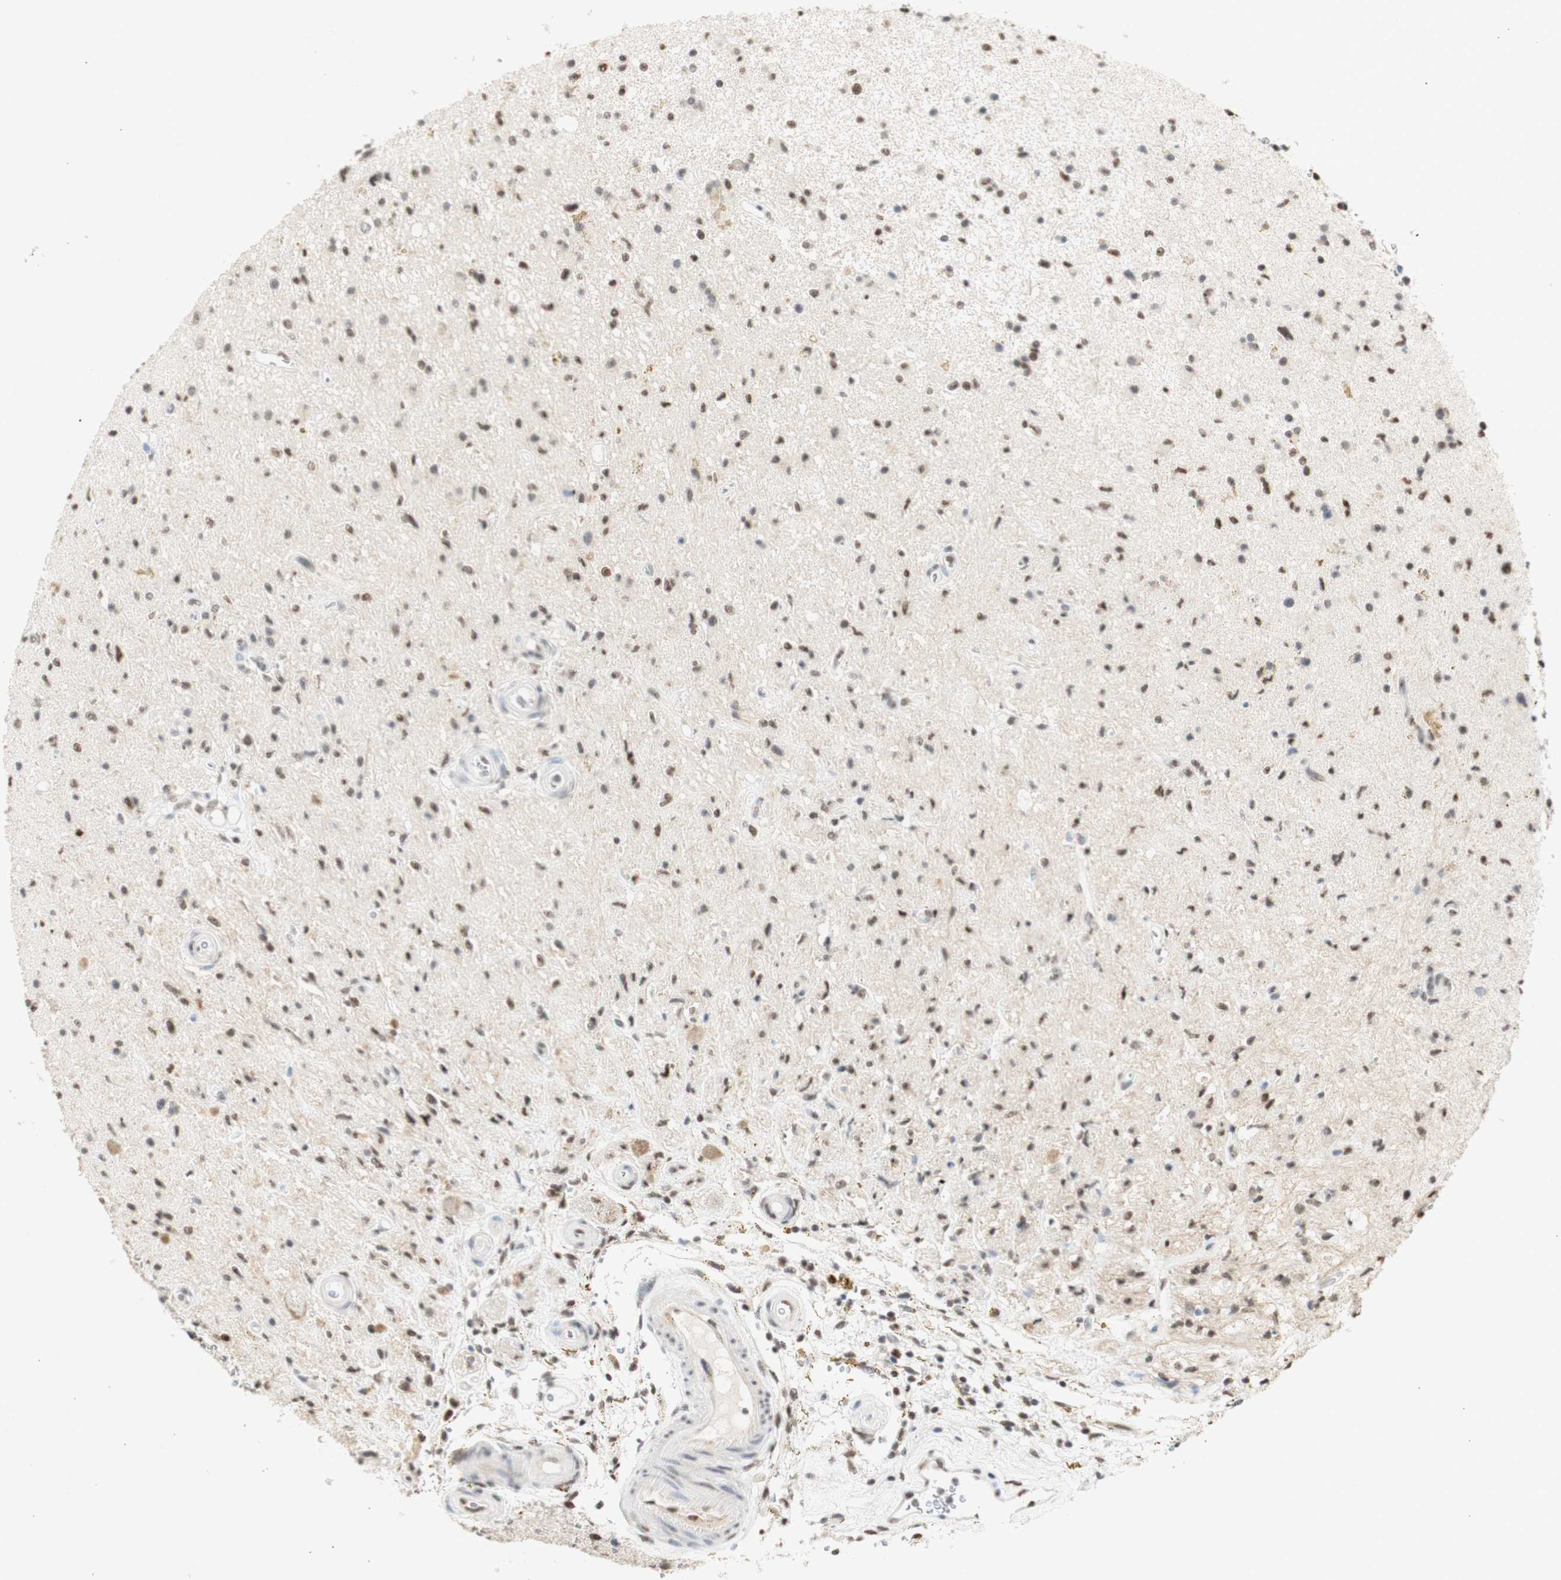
{"staining": {"intensity": "moderate", "quantity": ">75%", "location": "nuclear"}, "tissue": "glioma", "cell_type": "Tumor cells", "image_type": "cancer", "snomed": [{"axis": "morphology", "description": "Glioma, malignant, High grade"}, {"axis": "topography", "description": "Brain"}], "caption": "Malignant high-grade glioma stained with a protein marker exhibits moderate staining in tumor cells.", "gene": "SNRPB", "patient": {"sex": "male", "age": 33}}